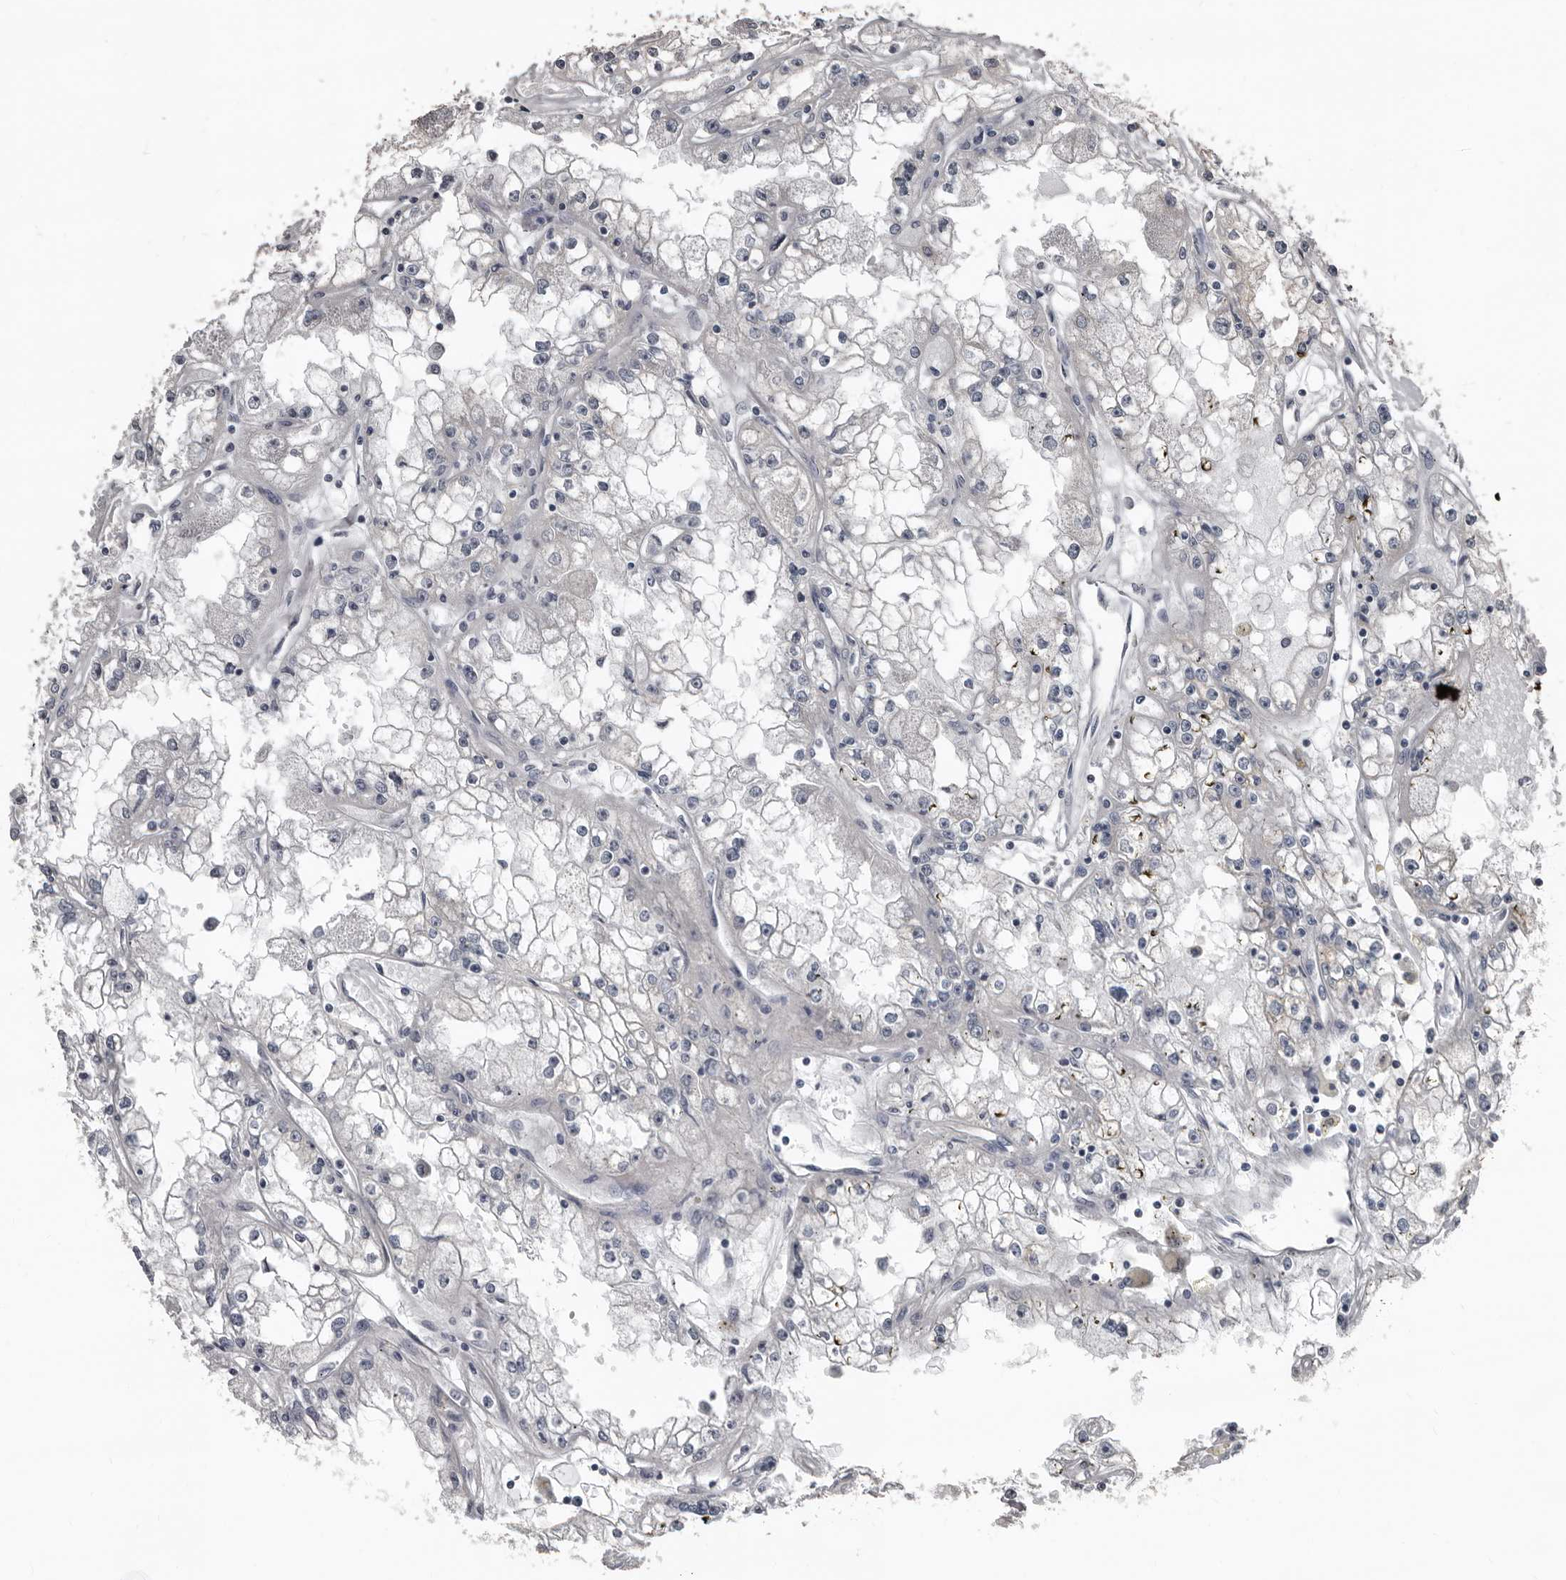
{"staining": {"intensity": "negative", "quantity": "none", "location": "none"}, "tissue": "renal cancer", "cell_type": "Tumor cells", "image_type": "cancer", "snomed": [{"axis": "morphology", "description": "Adenocarcinoma, NOS"}, {"axis": "topography", "description": "Kidney"}], "caption": "Renal adenocarcinoma was stained to show a protein in brown. There is no significant positivity in tumor cells.", "gene": "DHPS", "patient": {"sex": "male", "age": 56}}